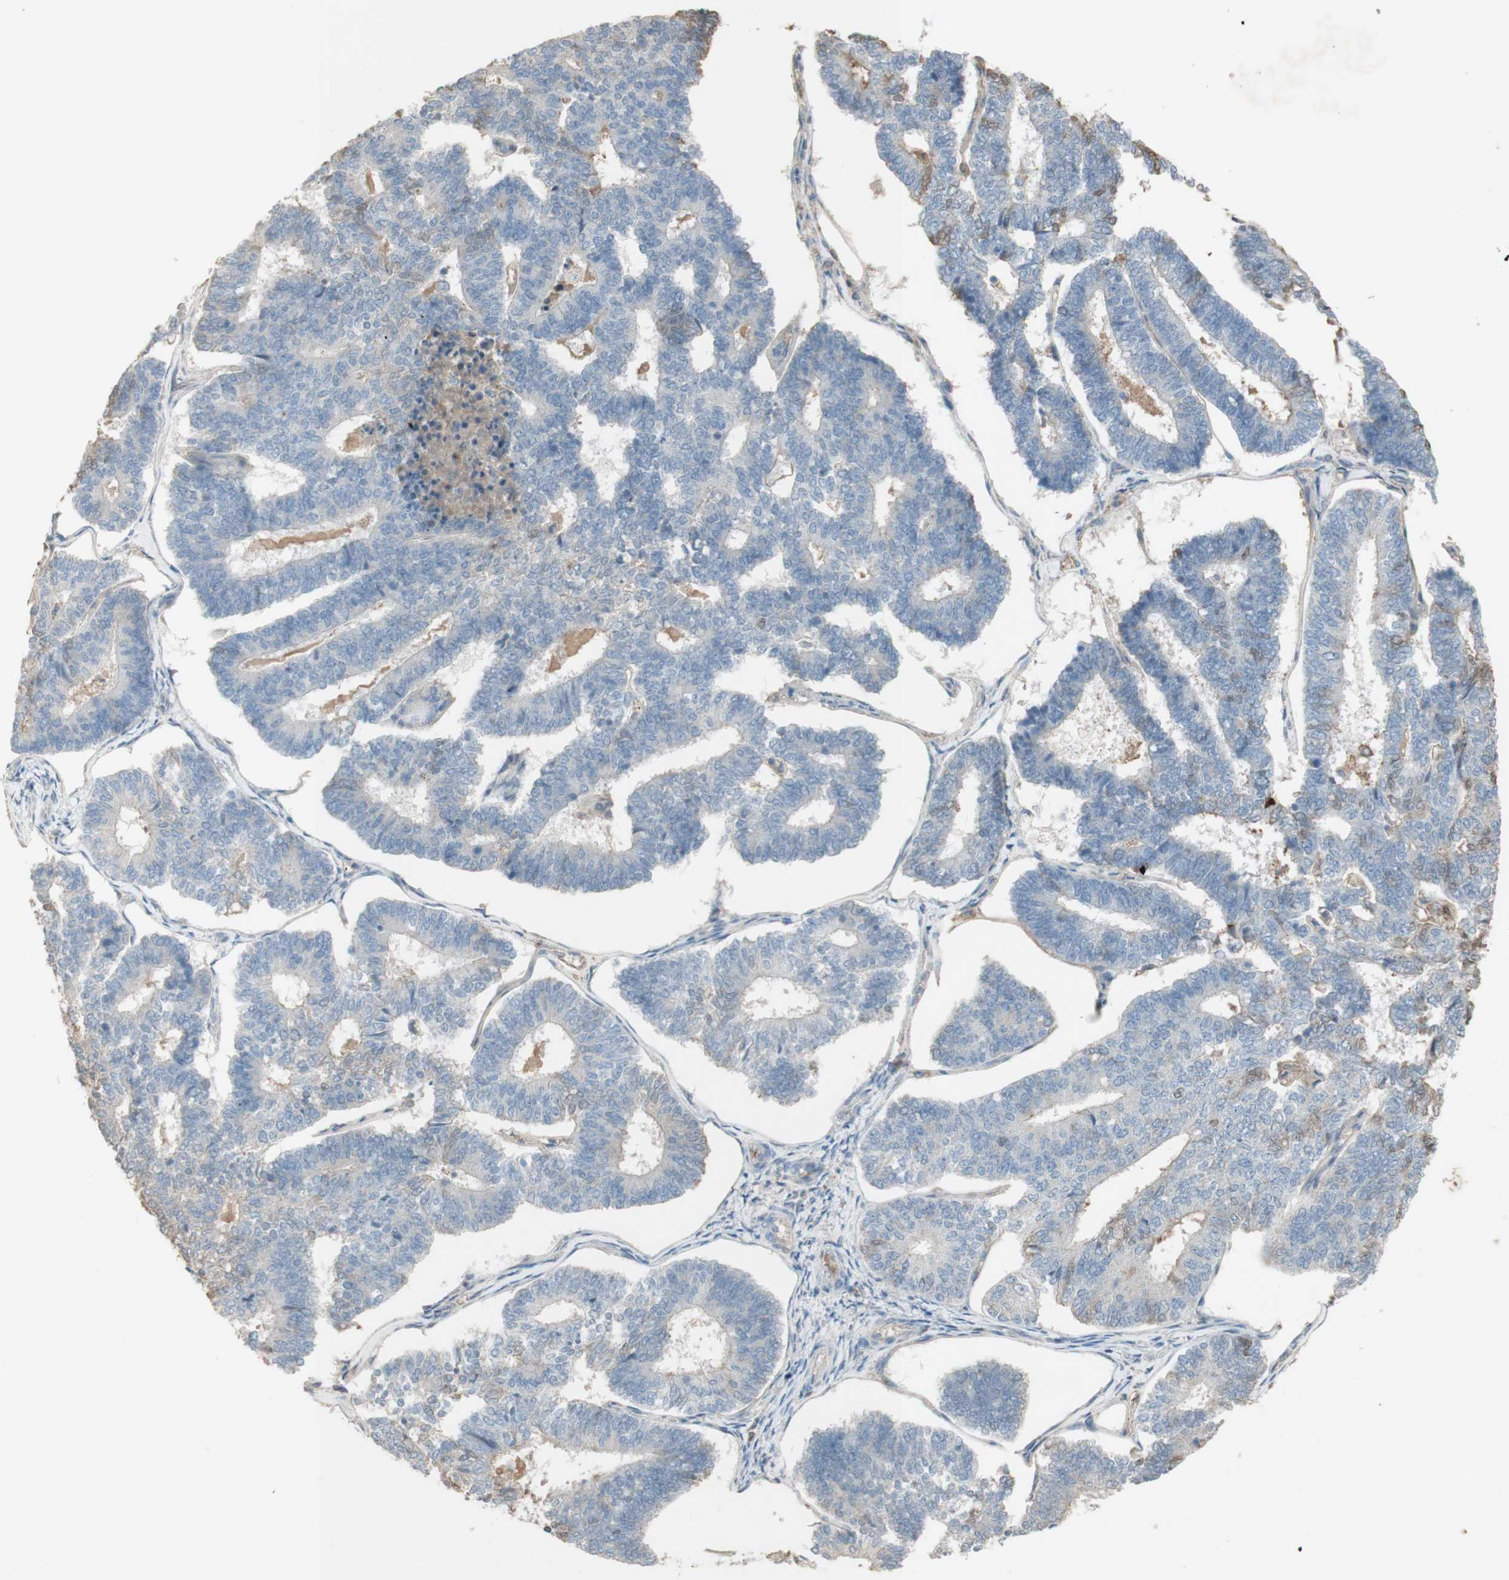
{"staining": {"intensity": "negative", "quantity": "none", "location": "none"}, "tissue": "endometrial cancer", "cell_type": "Tumor cells", "image_type": "cancer", "snomed": [{"axis": "morphology", "description": "Adenocarcinoma, NOS"}, {"axis": "topography", "description": "Endometrium"}], "caption": "Protein analysis of endometrial adenocarcinoma exhibits no significant positivity in tumor cells.", "gene": "IFNG", "patient": {"sex": "female", "age": 70}}